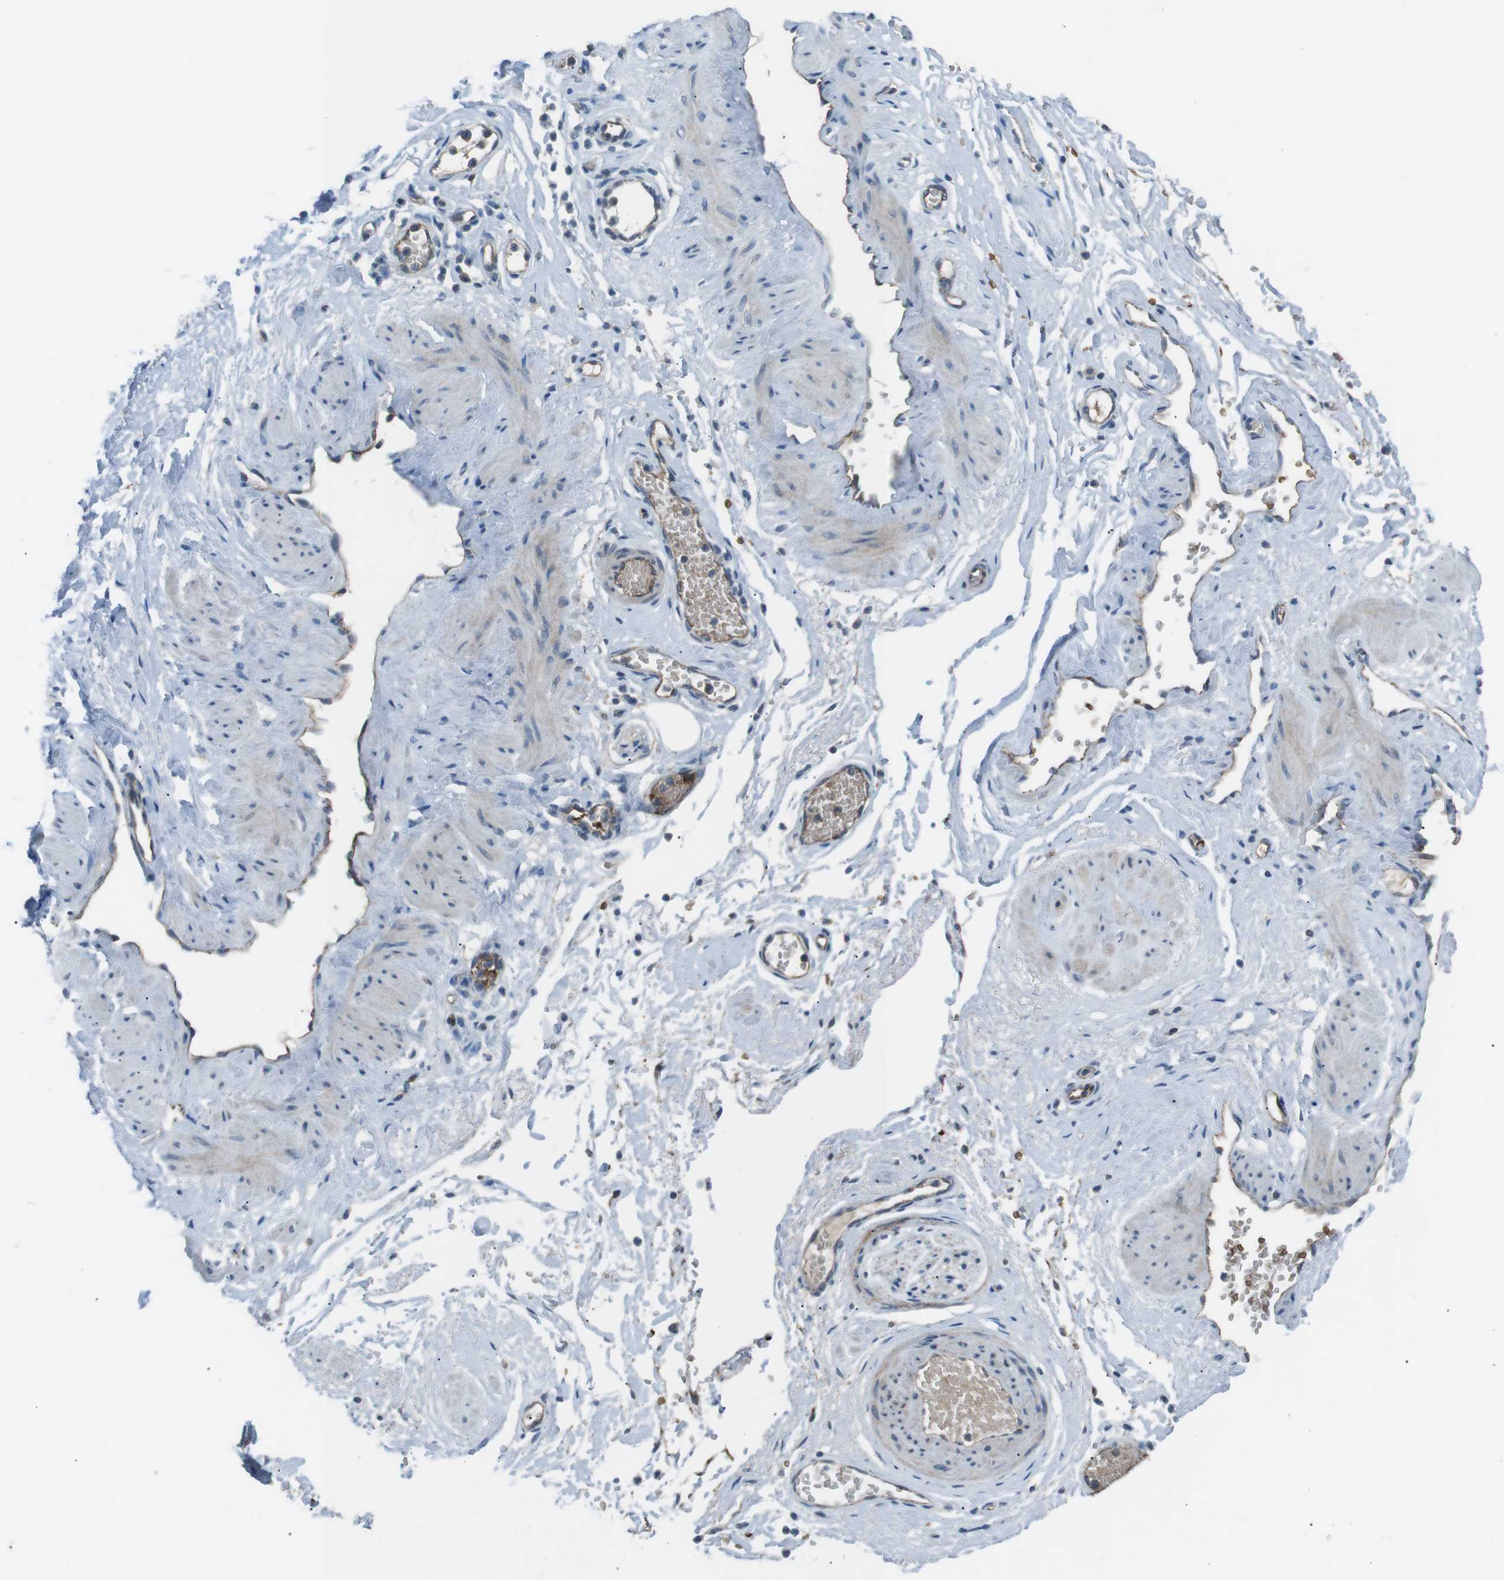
{"staining": {"intensity": "negative", "quantity": "none", "location": "none"}, "tissue": "adipose tissue", "cell_type": "Adipocytes", "image_type": "normal", "snomed": [{"axis": "morphology", "description": "Normal tissue, NOS"}, {"axis": "topography", "description": "Soft tissue"}, {"axis": "topography", "description": "Vascular tissue"}], "caption": "Adipose tissue was stained to show a protein in brown. There is no significant expression in adipocytes. Brightfield microscopy of immunohistochemistry (IHC) stained with DAB (brown) and hematoxylin (blue), captured at high magnification.", "gene": "SPTA1", "patient": {"sex": "female", "age": 35}}